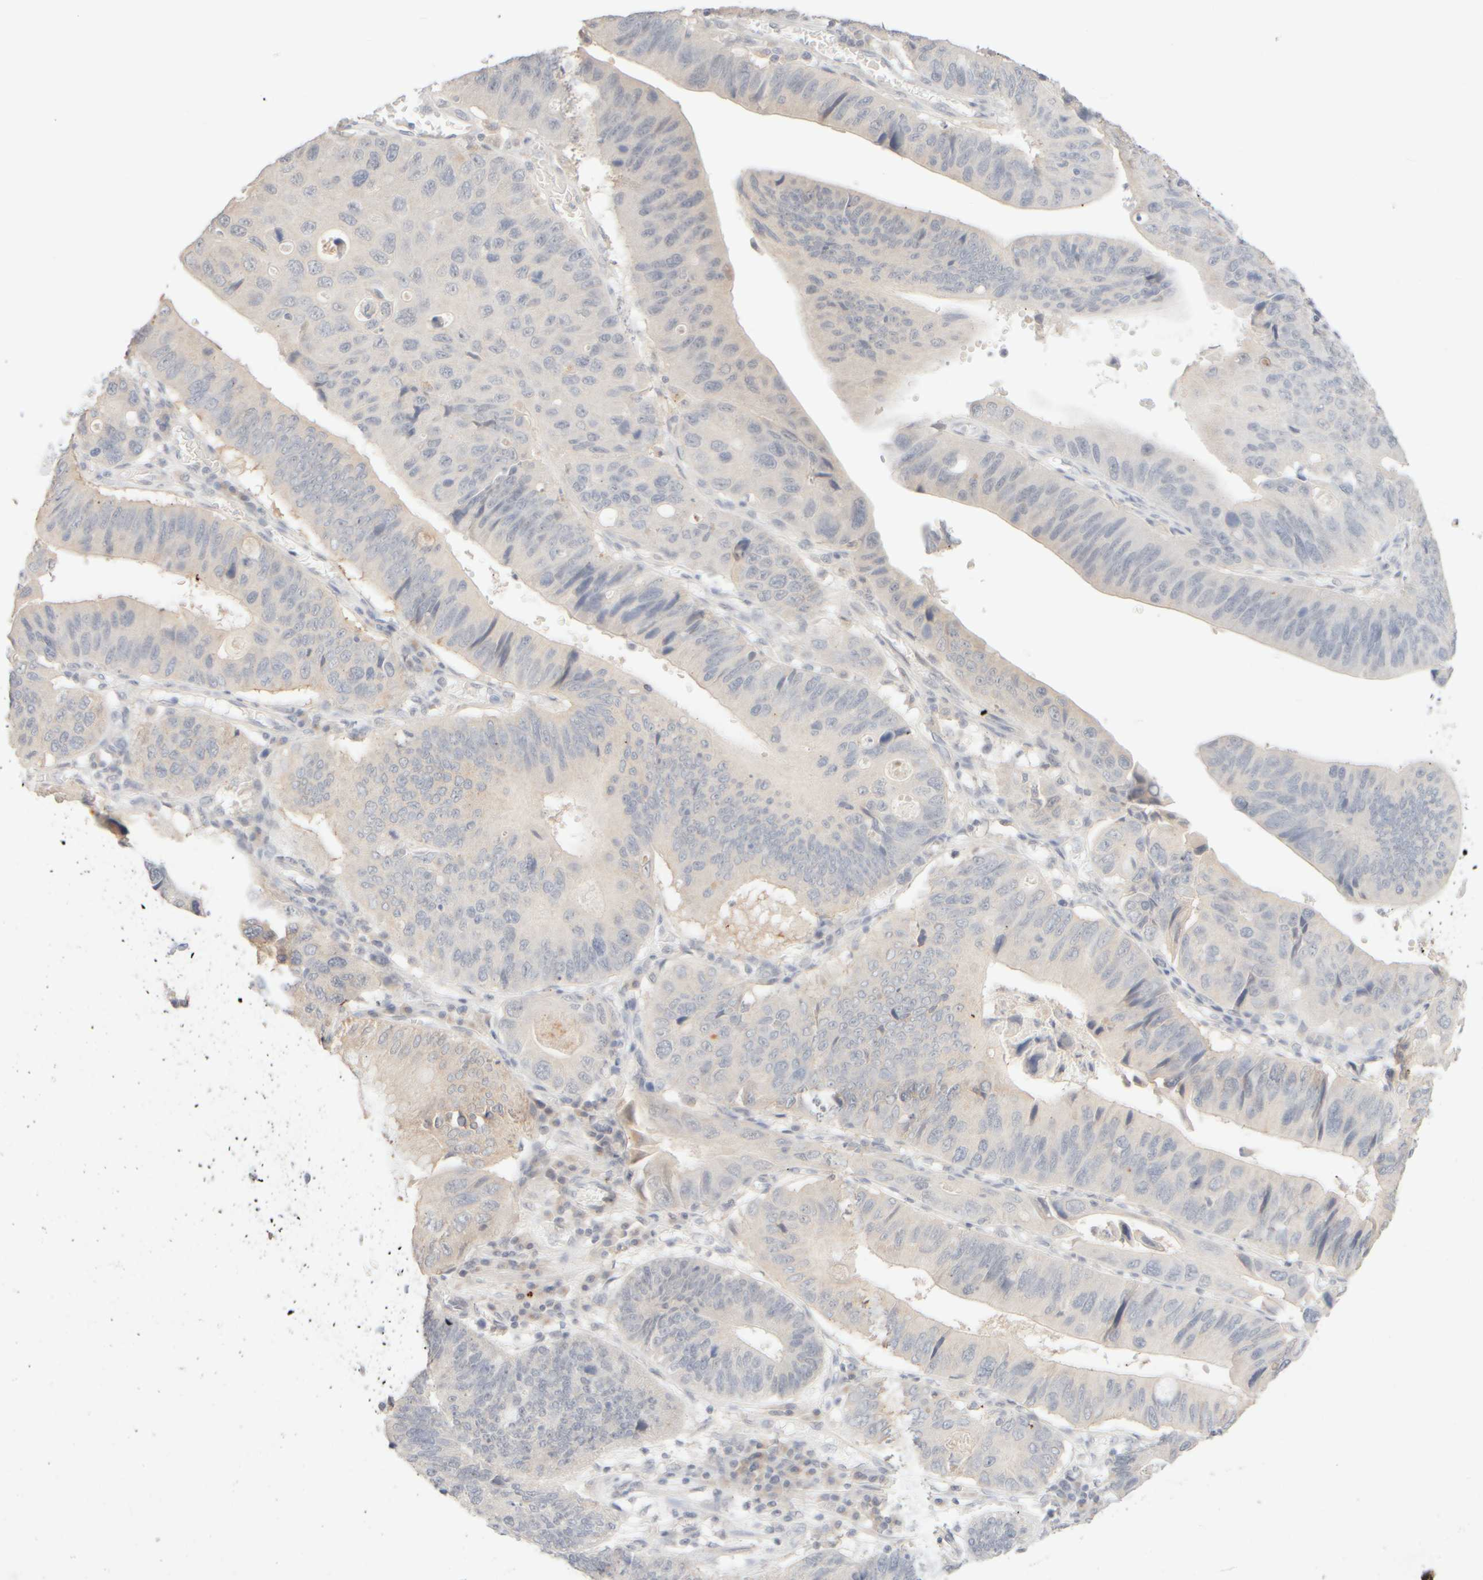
{"staining": {"intensity": "negative", "quantity": "none", "location": "none"}, "tissue": "stomach cancer", "cell_type": "Tumor cells", "image_type": "cancer", "snomed": [{"axis": "morphology", "description": "Adenocarcinoma, NOS"}, {"axis": "topography", "description": "Stomach"}], "caption": "Stomach cancer was stained to show a protein in brown. There is no significant expression in tumor cells. (DAB (3,3'-diaminobenzidine) immunohistochemistry with hematoxylin counter stain).", "gene": "SNTB1", "patient": {"sex": "male", "age": 59}}